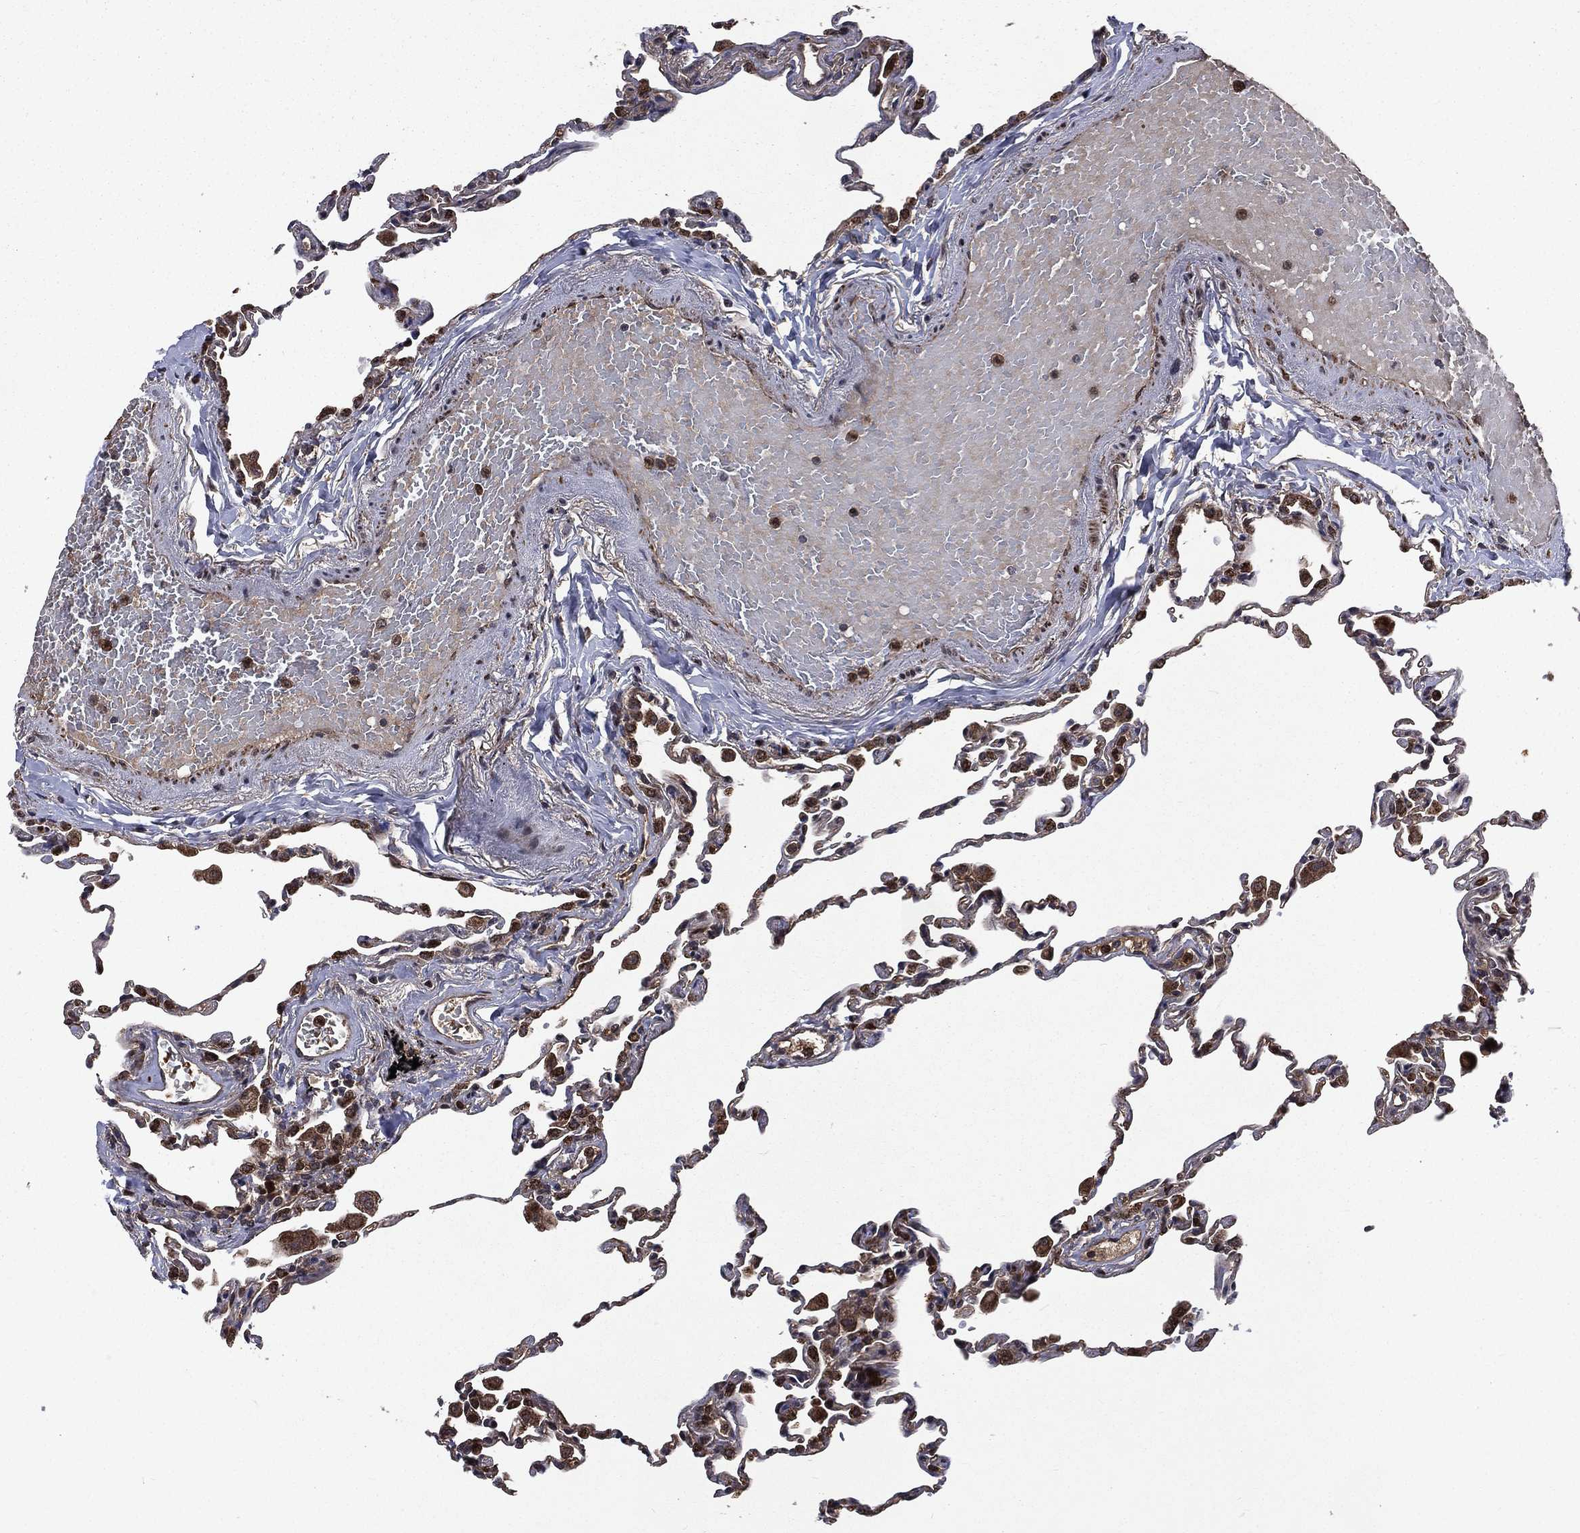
{"staining": {"intensity": "moderate", "quantity": "25%-75%", "location": "cytoplasmic/membranous,nuclear"}, "tissue": "lung", "cell_type": "Alveolar cells", "image_type": "normal", "snomed": [{"axis": "morphology", "description": "Normal tissue, NOS"}, {"axis": "topography", "description": "Lung"}], "caption": "A high-resolution histopathology image shows immunohistochemistry staining of benign lung, which reveals moderate cytoplasmic/membranous,nuclear expression in approximately 25%-75% of alveolar cells.", "gene": "LENG8", "patient": {"sex": "female", "age": 57}}